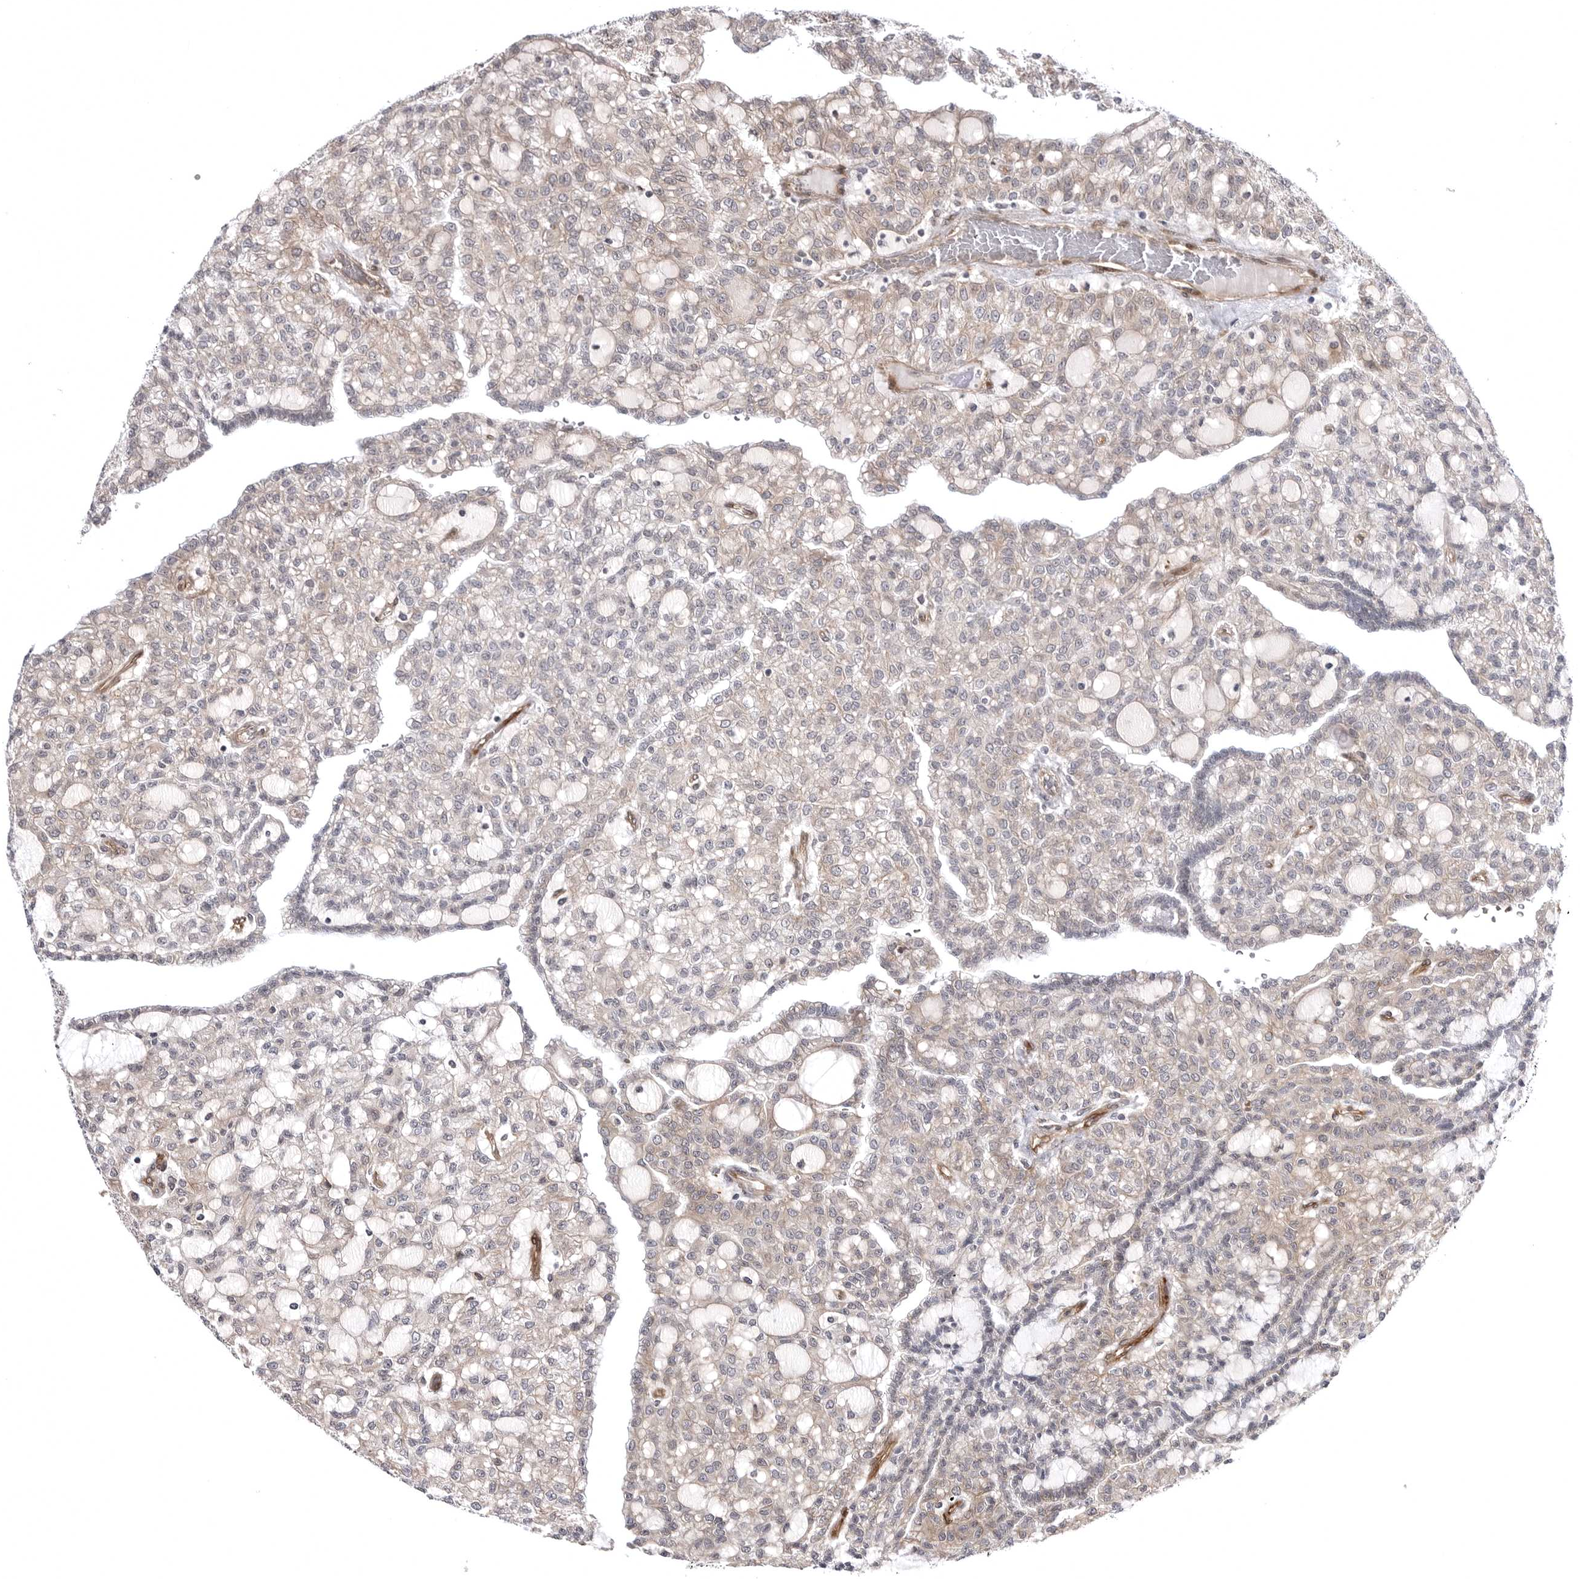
{"staining": {"intensity": "weak", "quantity": "25%-75%", "location": "cytoplasmic/membranous"}, "tissue": "renal cancer", "cell_type": "Tumor cells", "image_type": "cancer", "snomed": [{"axis": "morphology", "description": "Adenocarcinoma, NOS"}, {"axis": "topography", "description": "Kidney"}], "caption": "This is an image of IHC staining of renal cancer, which shows weak expression in the cytoplasmic/membranous of tumor cells.", "gene": "ARL5A", "patient": {"sex": "male", "age": 63}}